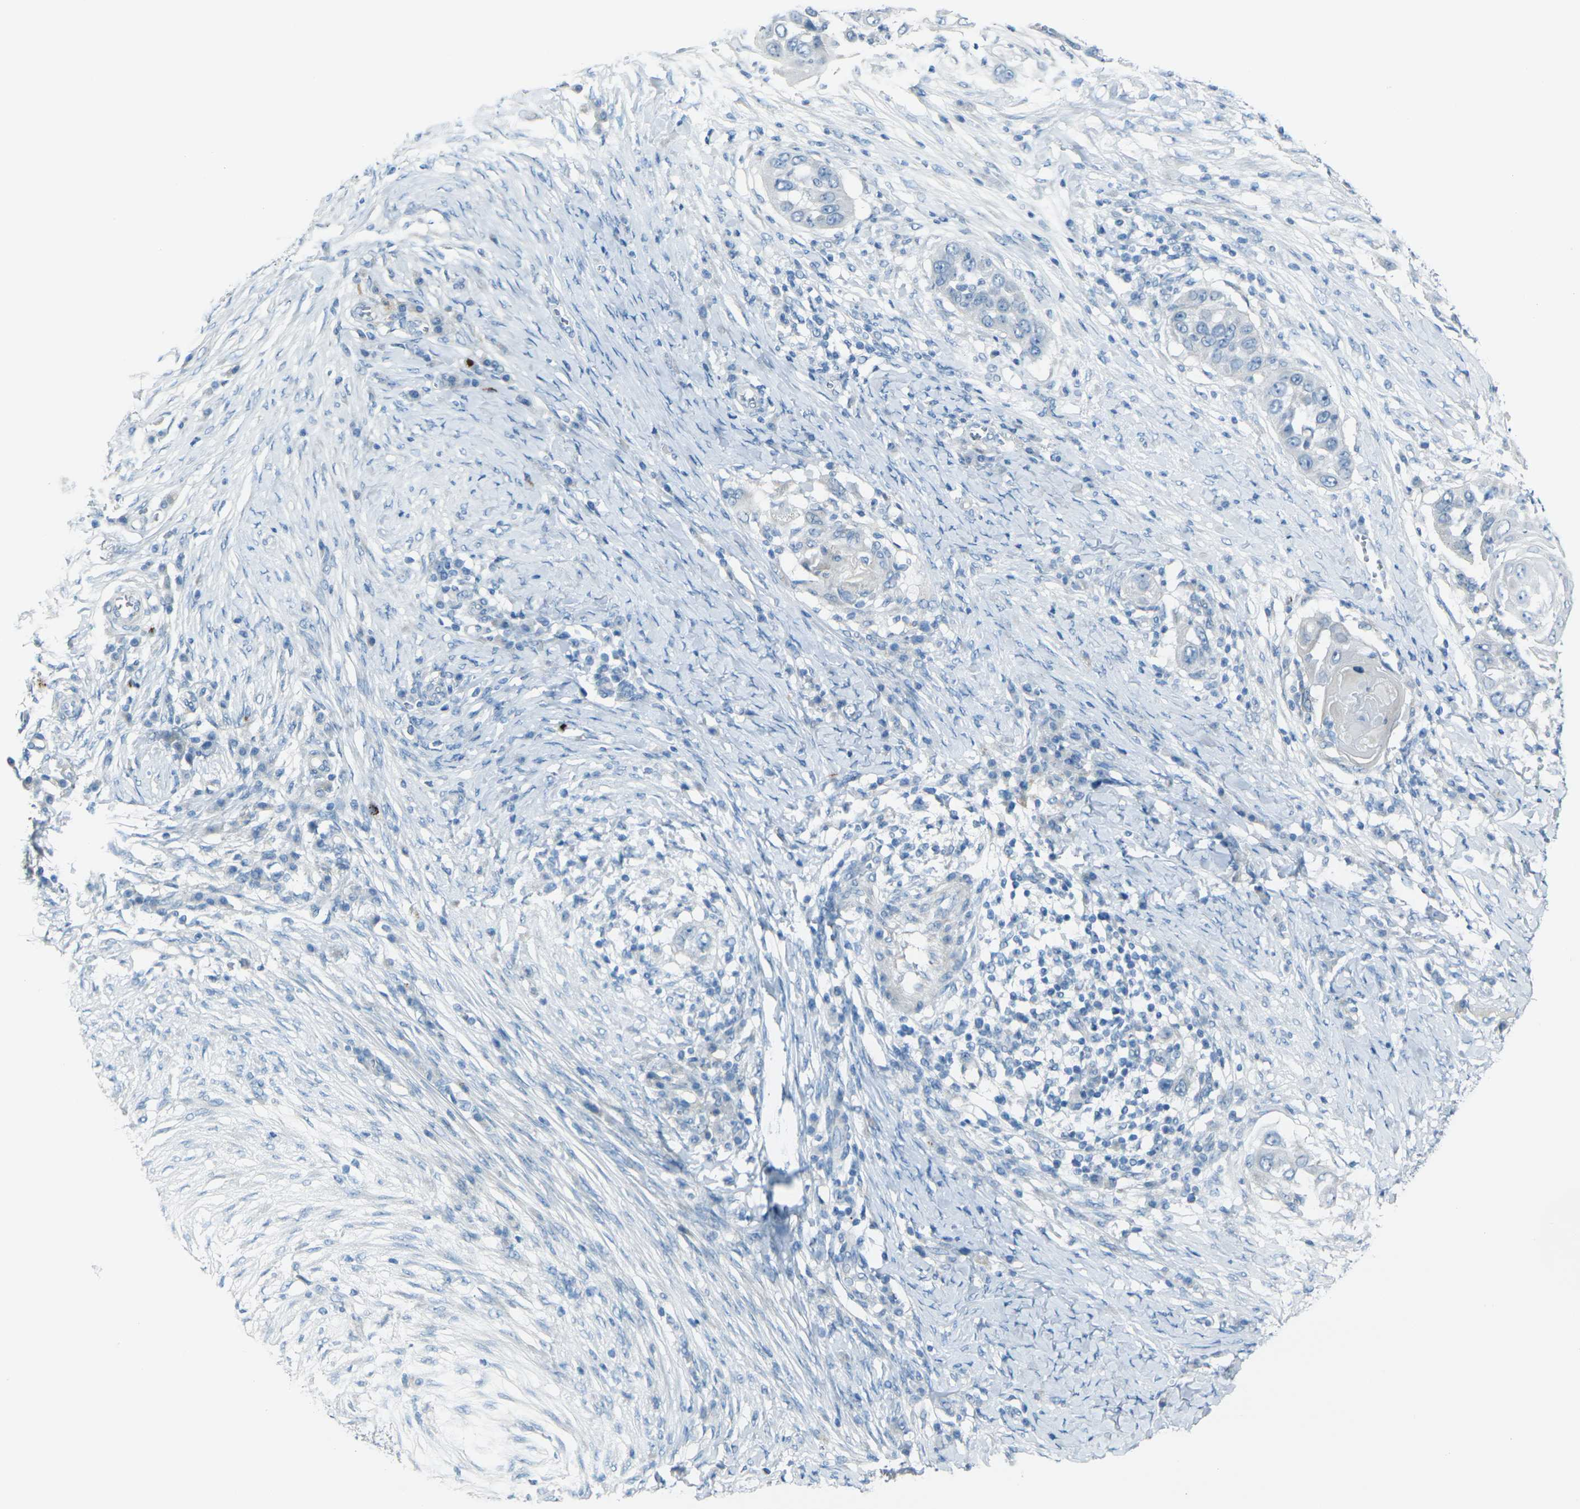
{"staining": {"intensity": "negative", "quantity": "none", "location": "none"}, "tissue": "skin cancer", "cell_type": "Tumor cells", "image_type": "cancer", "snomed": [{"axis": "morphology", "description": "Squamous cell carcinoma, NOS"}, {"axis": "topography", "description": "Skin"}], "caption": "Tumor cells are negative for protein expression in human skin cancer.", "gene": "ANKRD46", "patient": {"sex": "female", "age": 44}}